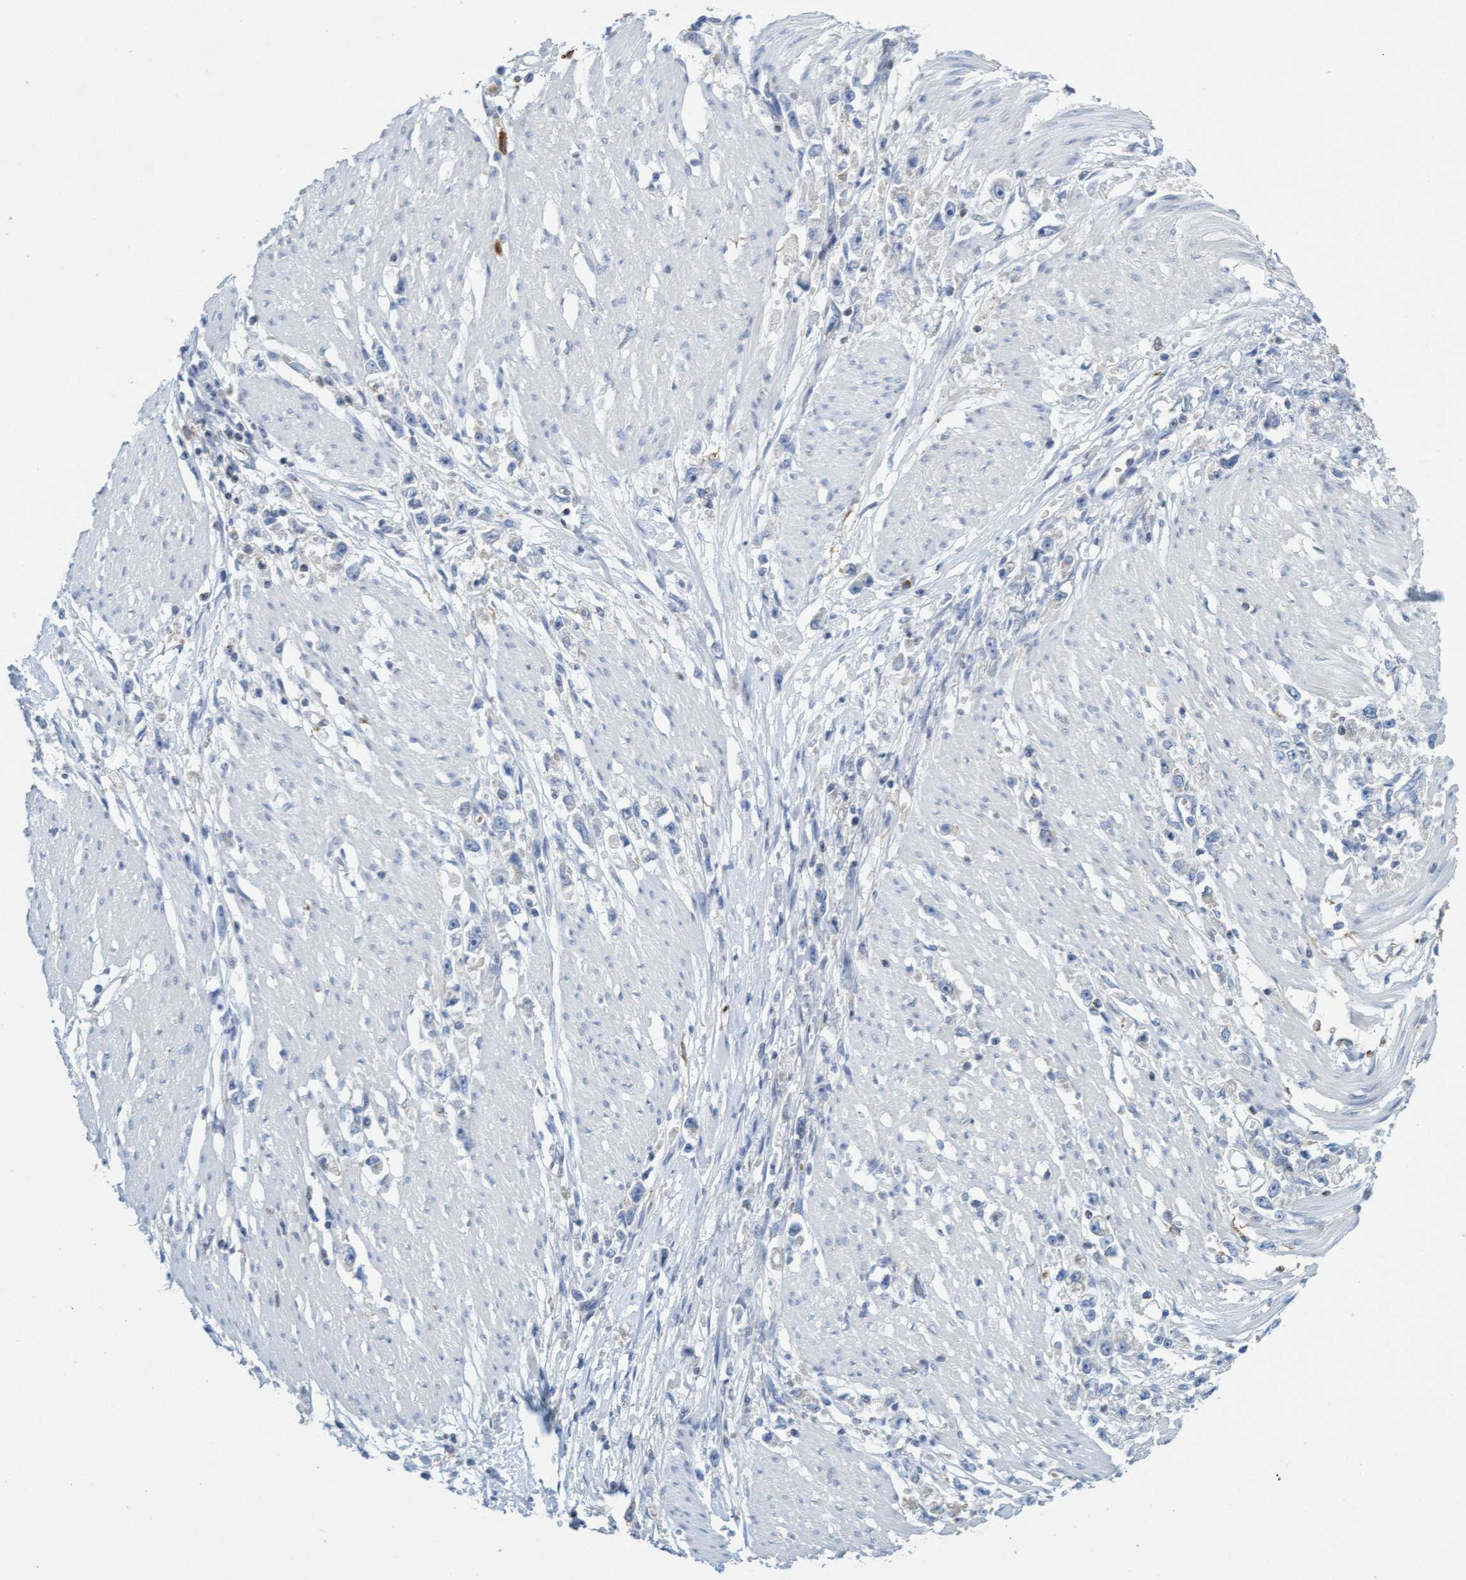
{"staining": {"intensity": "negative", "quantity": "none", "location": "none"}, "tissue": "stomach cancer", "cell_type": "Tumor cells", "image_type": "cancer", "snomed": [{"axis": "morphology", "description": "Adenocarcinoma, NOS"}, {"axis": "topography", "description": "Stomach"}], "caption": "Immunohistochemical staining of stomach adenocarcinoma displays no significant positivity in tumor cells. (Brightfield microscopy of DAB immunohistochemistry at high magnification).", "gene": "SIGIRR", "patient": {"sex": "female", "age": 59}}